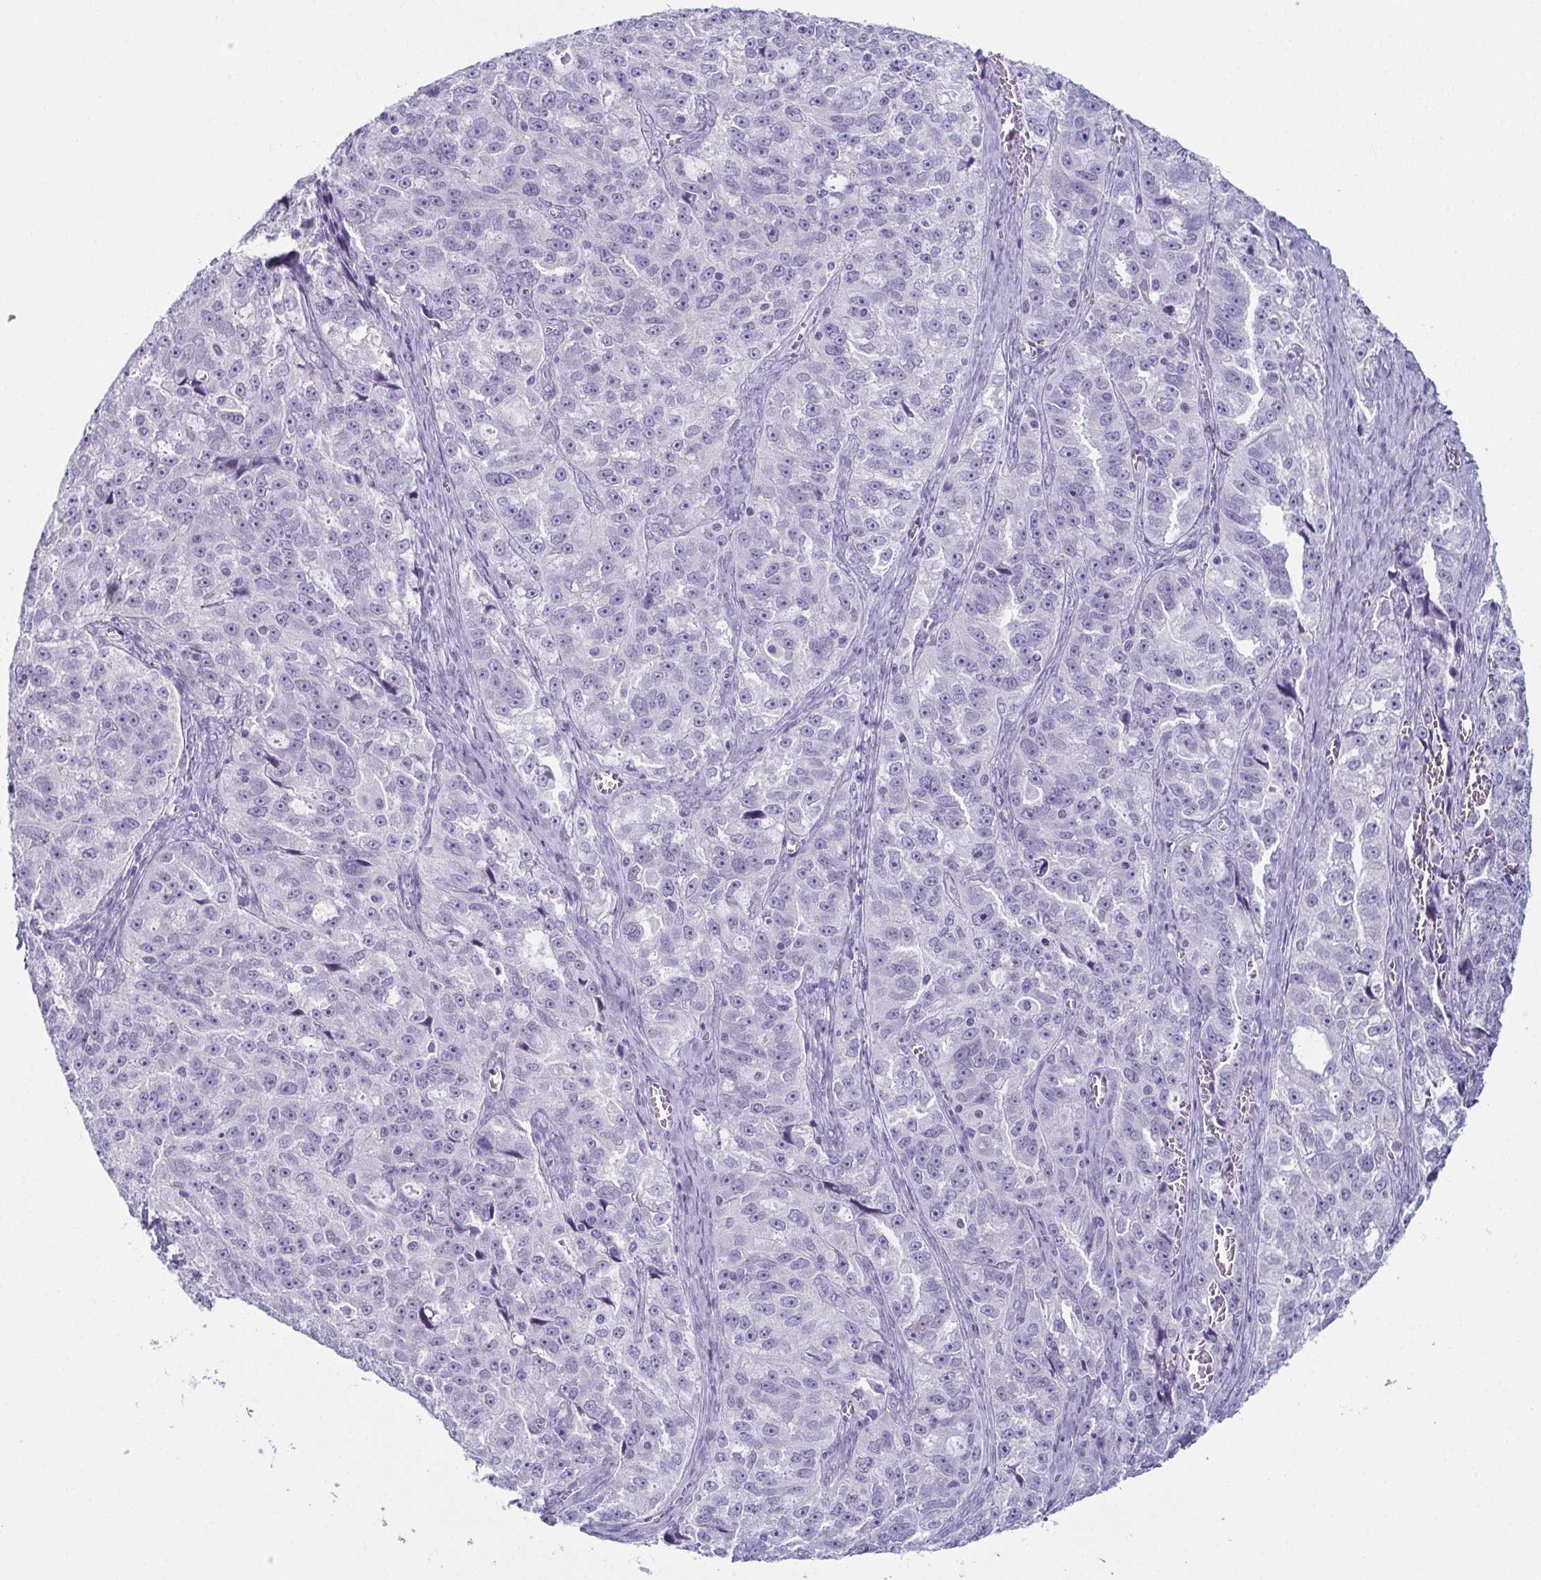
{"staining": {"intensity": "negative", "quantity": "none", "location": "none"}, "tissue": "ovarian cancer", "cell_type": "Tumor cells", "image_type": "cancer", "snomed": [{"axis": "morphology", "description": "Cystadenocarcinoma, serous, NOS"}, {"axis": "topography", "description": "Ovary"}], "caption": "High magnification brightfield microscopy of ovarian cancer (serous cystadenocarcinoma) stained with DAB (3,3'-diaminobenzidine) (brown) and counterstained with hematoxylin (blue): tumor cells show no significant expression. (Brightfield microscopy of DAB (3,3'-diaminobenzidine) IHC at high magnification).", "gene": "ENKUR", "patient": {"sex": "female", "age": 51}}